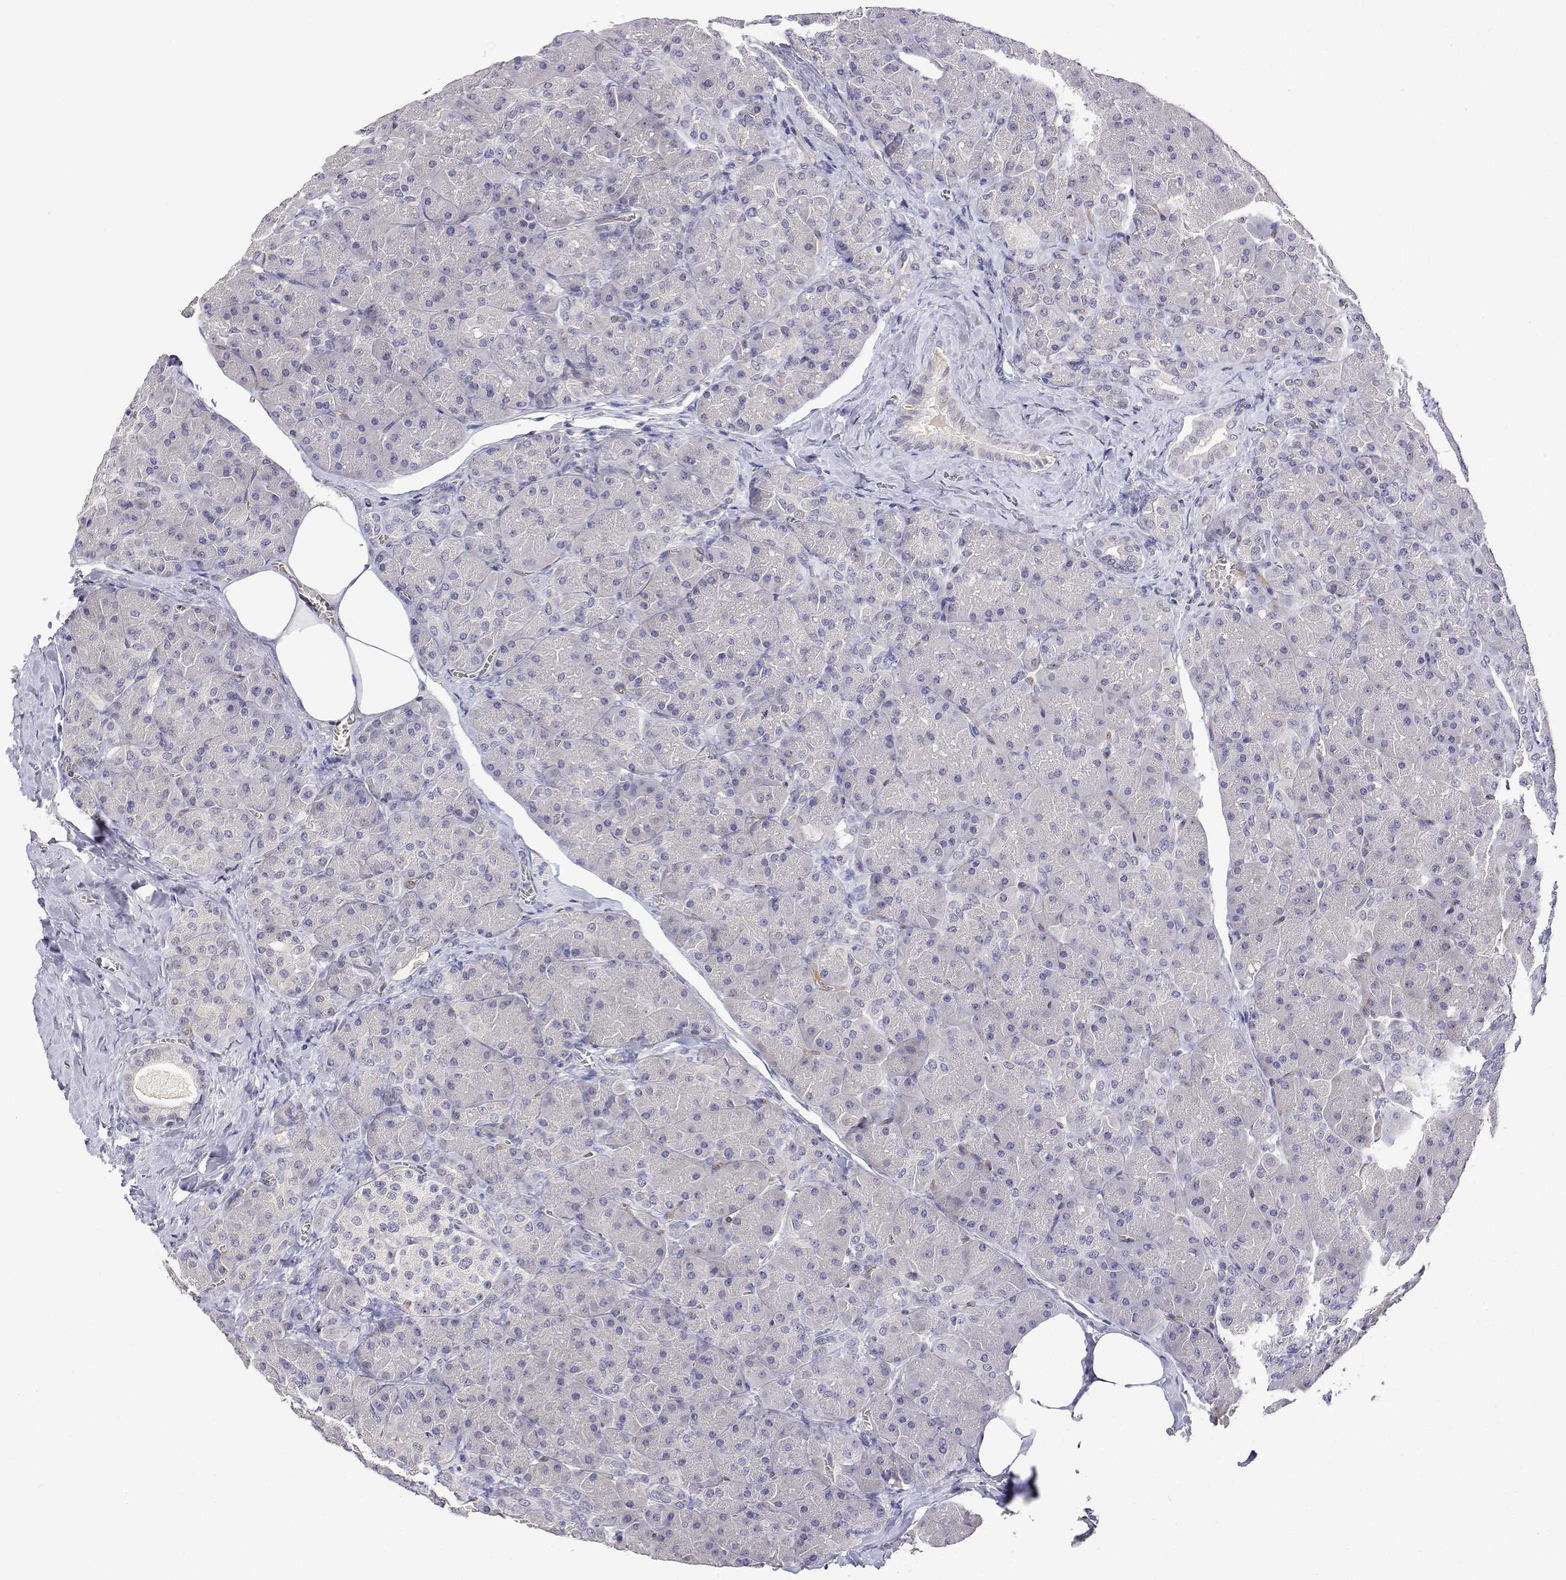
{"staining": {"intensity": "negative", "quantity": "none", "location": "none"}, "tissue": "pancreas", "cell_type": "Exocrine glandular cells", "image_type": "normal", "snomed": [{"axis": "morphology", "description": "Normal tissue, NOS"}, {"axis": "topography", "description": "Pancreas"}], "caption": "Photomicrograph shows no protein positivity in exocrine glandular cells of normal pancreas. (Stains: DAB immunohistochemistry with hematoxylin counter stain, Microscopy: brightfield microscopy at high magnification).", "gene": "PLCB1", "patient": {"sex": "male", "age": 55}}